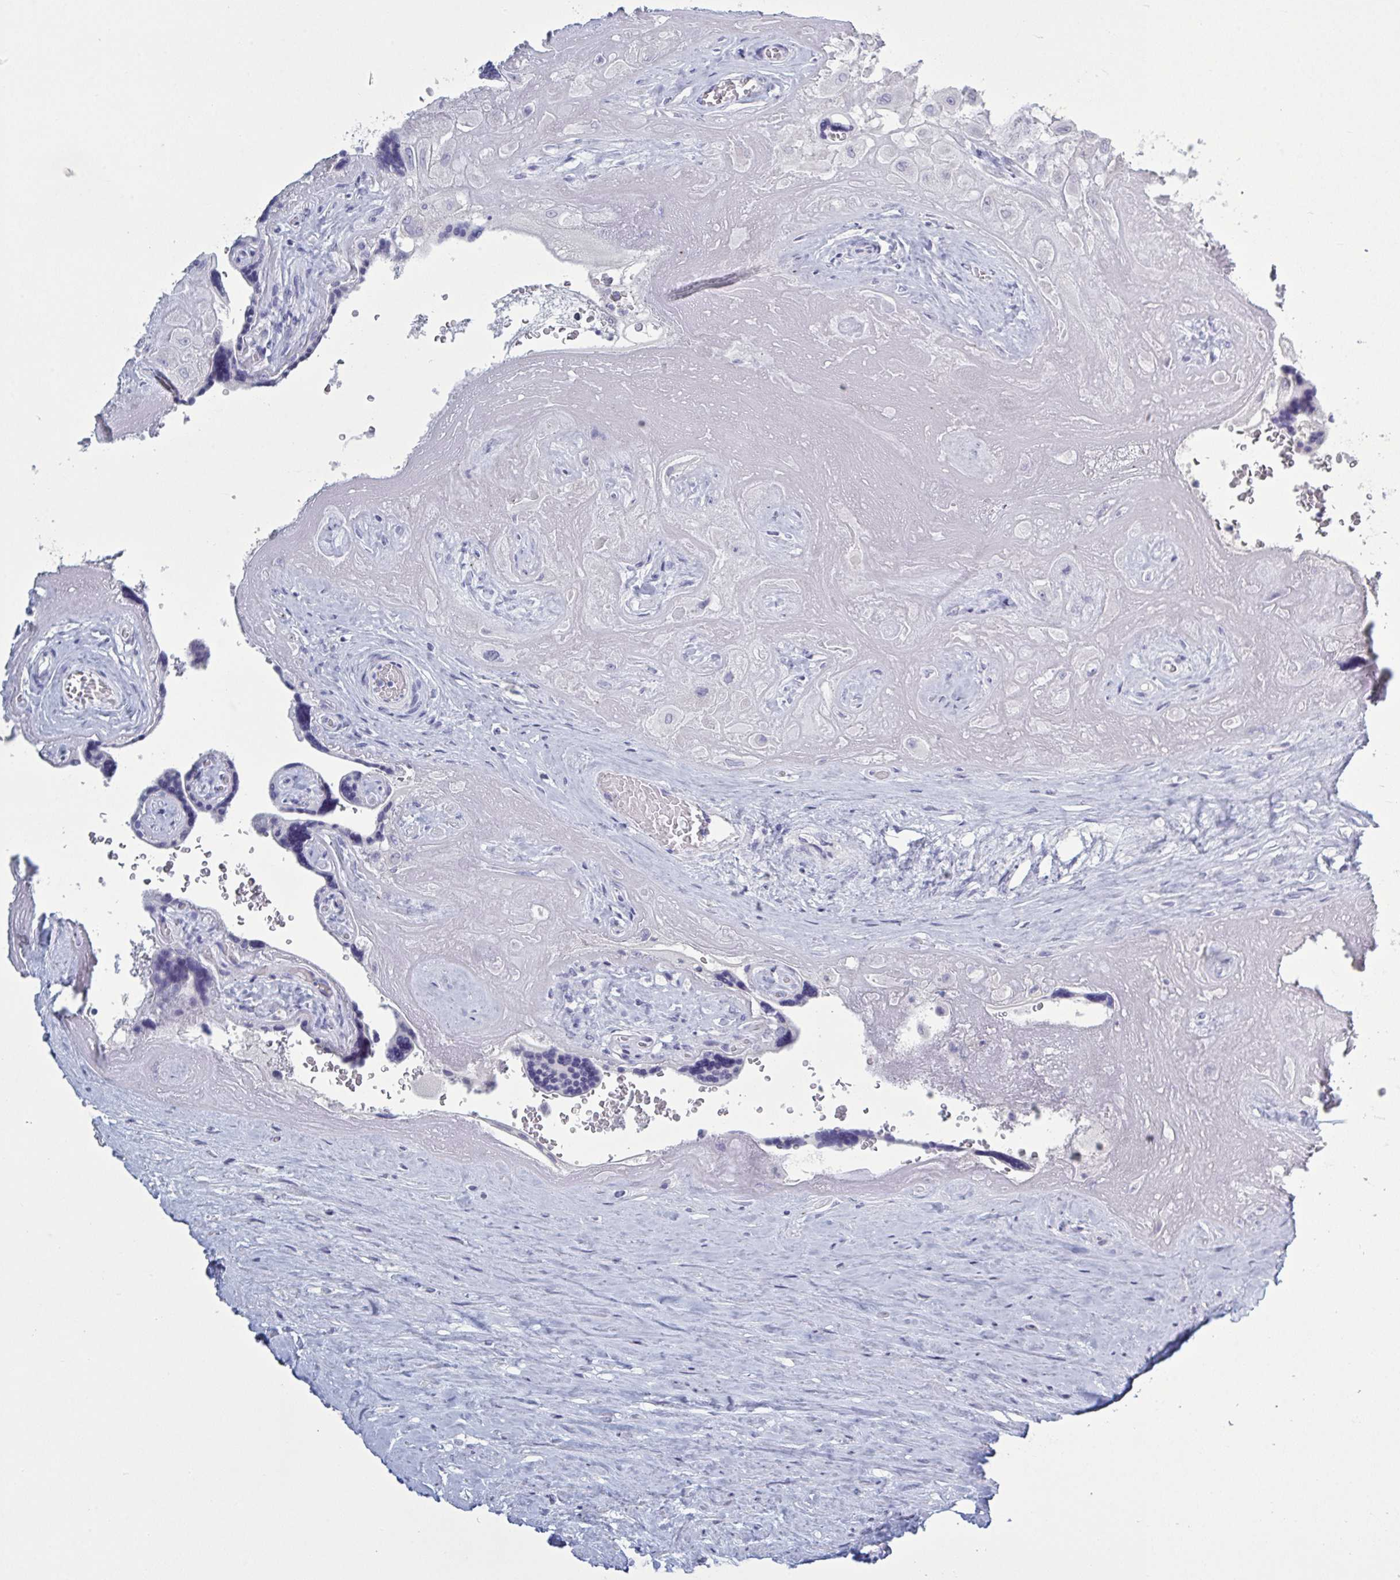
{"staining": {"intensity": "negative", "quantity": "none", "location": "none"}, "tissue": "placenta", "cell_type": "Decidual cells", "image_type": "normal", "snomed": [{"axis": "morphology", "description": "Normal tissue, NOS"}, {"axis": "topography", "description": "Placenta"}], "caption": "The photomicrograph exhibits no staining of decidual cells in normal placenta. (DAB IHC, high magnification).", "gene": "NDUFC2", "patient": {"sex": "female", "age": 32}}